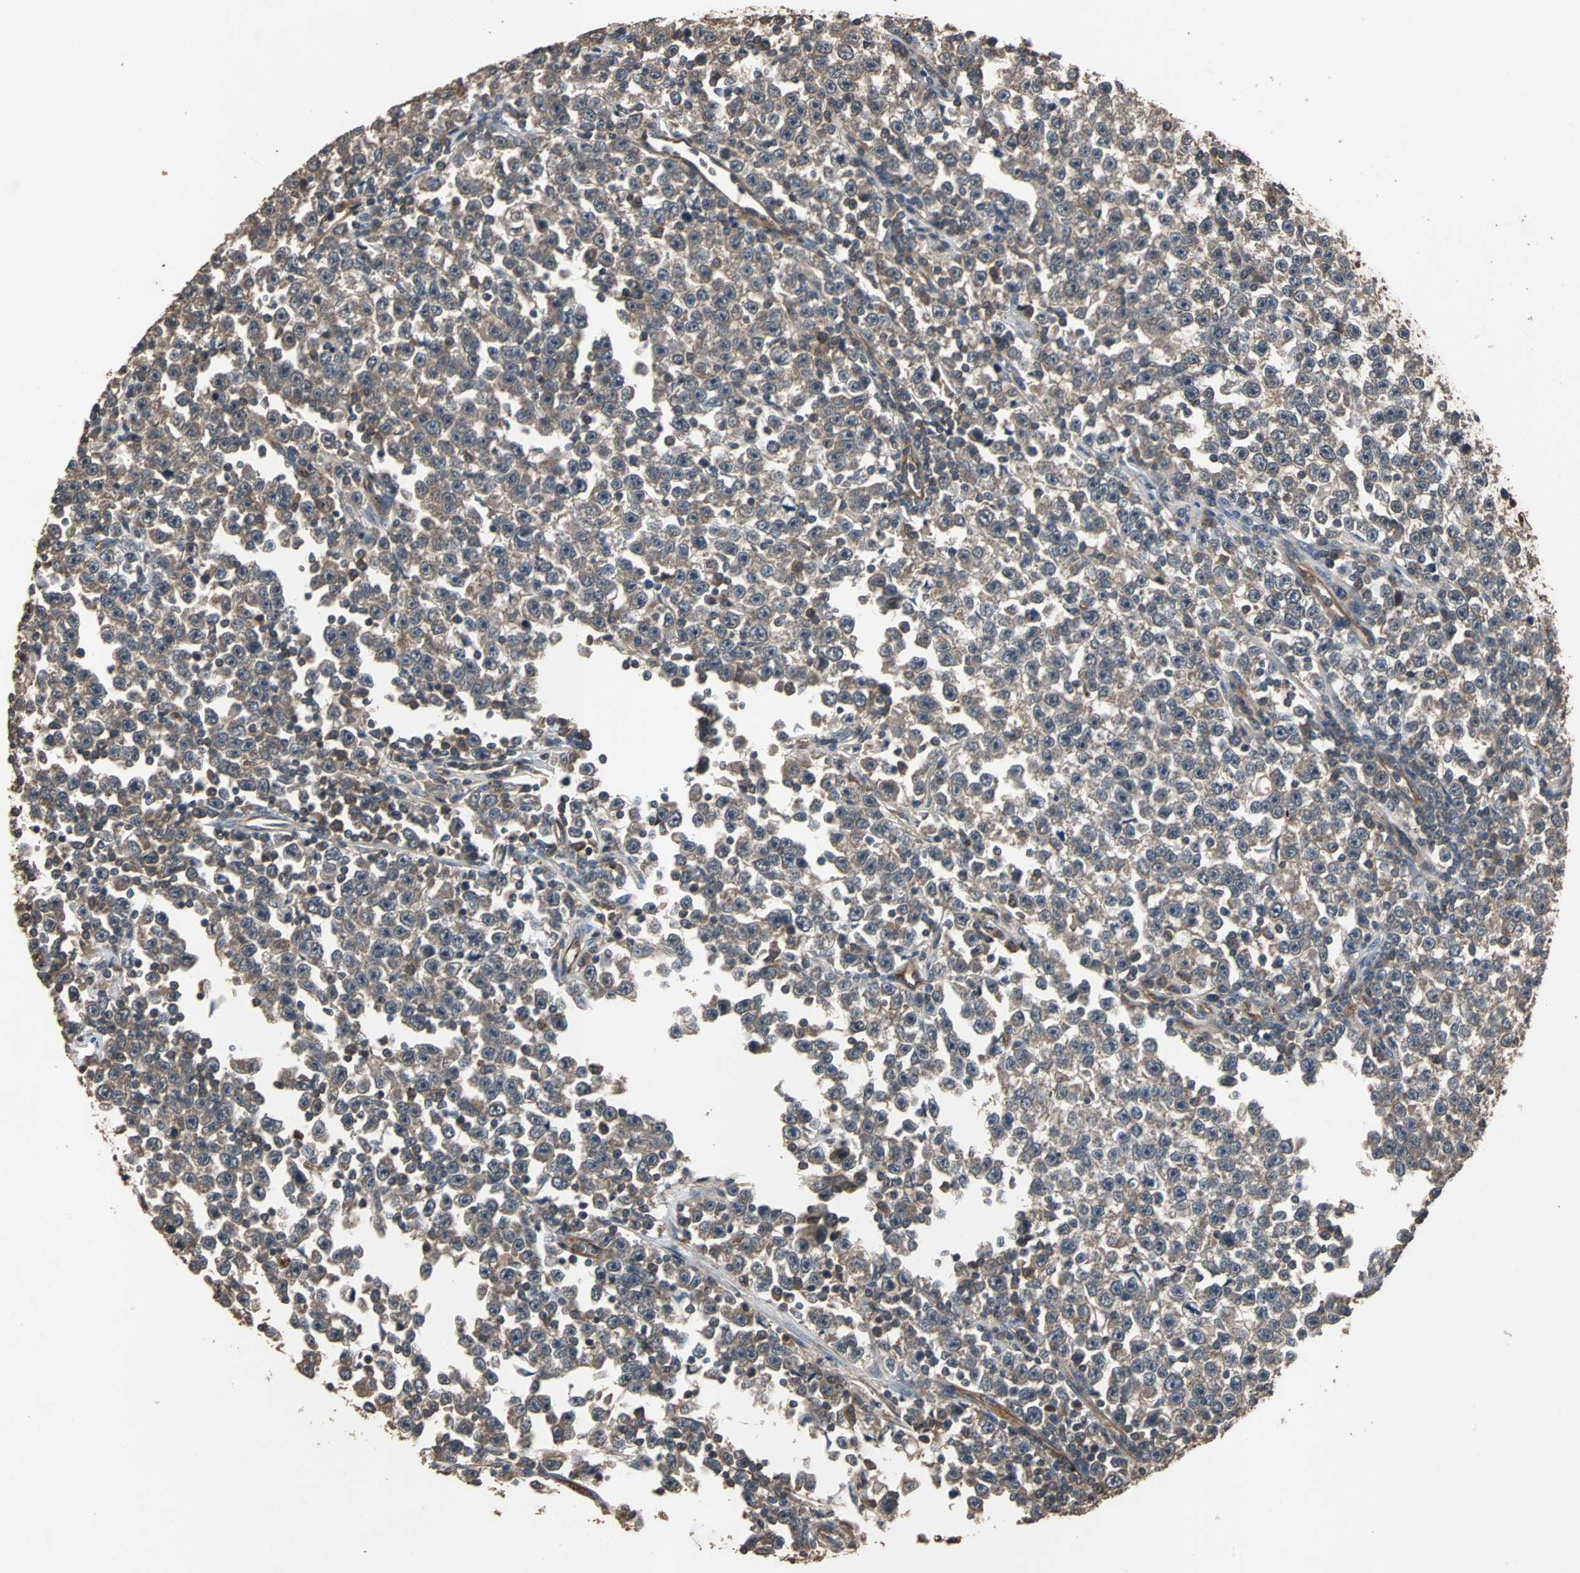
{"staining": {"intensity": "weak", "quantity": "25%-75%", "location": "cytoplasmic/membranous"}, "tissue": "testis cancer", "cell_type": "Tumor cells", "image_type": "cancer", "snomed": [{"axis": "morphology", "description": "Seminoma, NOS"}, {"axis": "topography", "description": "Testis"}], "caption": "DAB immunohistochemical staining of human testis seminoma demonstrates weak cytoplasmic/membranous protein staining in about 25%-75% of tumor cells. (DAB (3,3'-diaminobenzidine) = brown stain, brightfield microscopy at high magnification).", "gene": "NDRG1", "patient": {"sex": "male", "age": 43}}